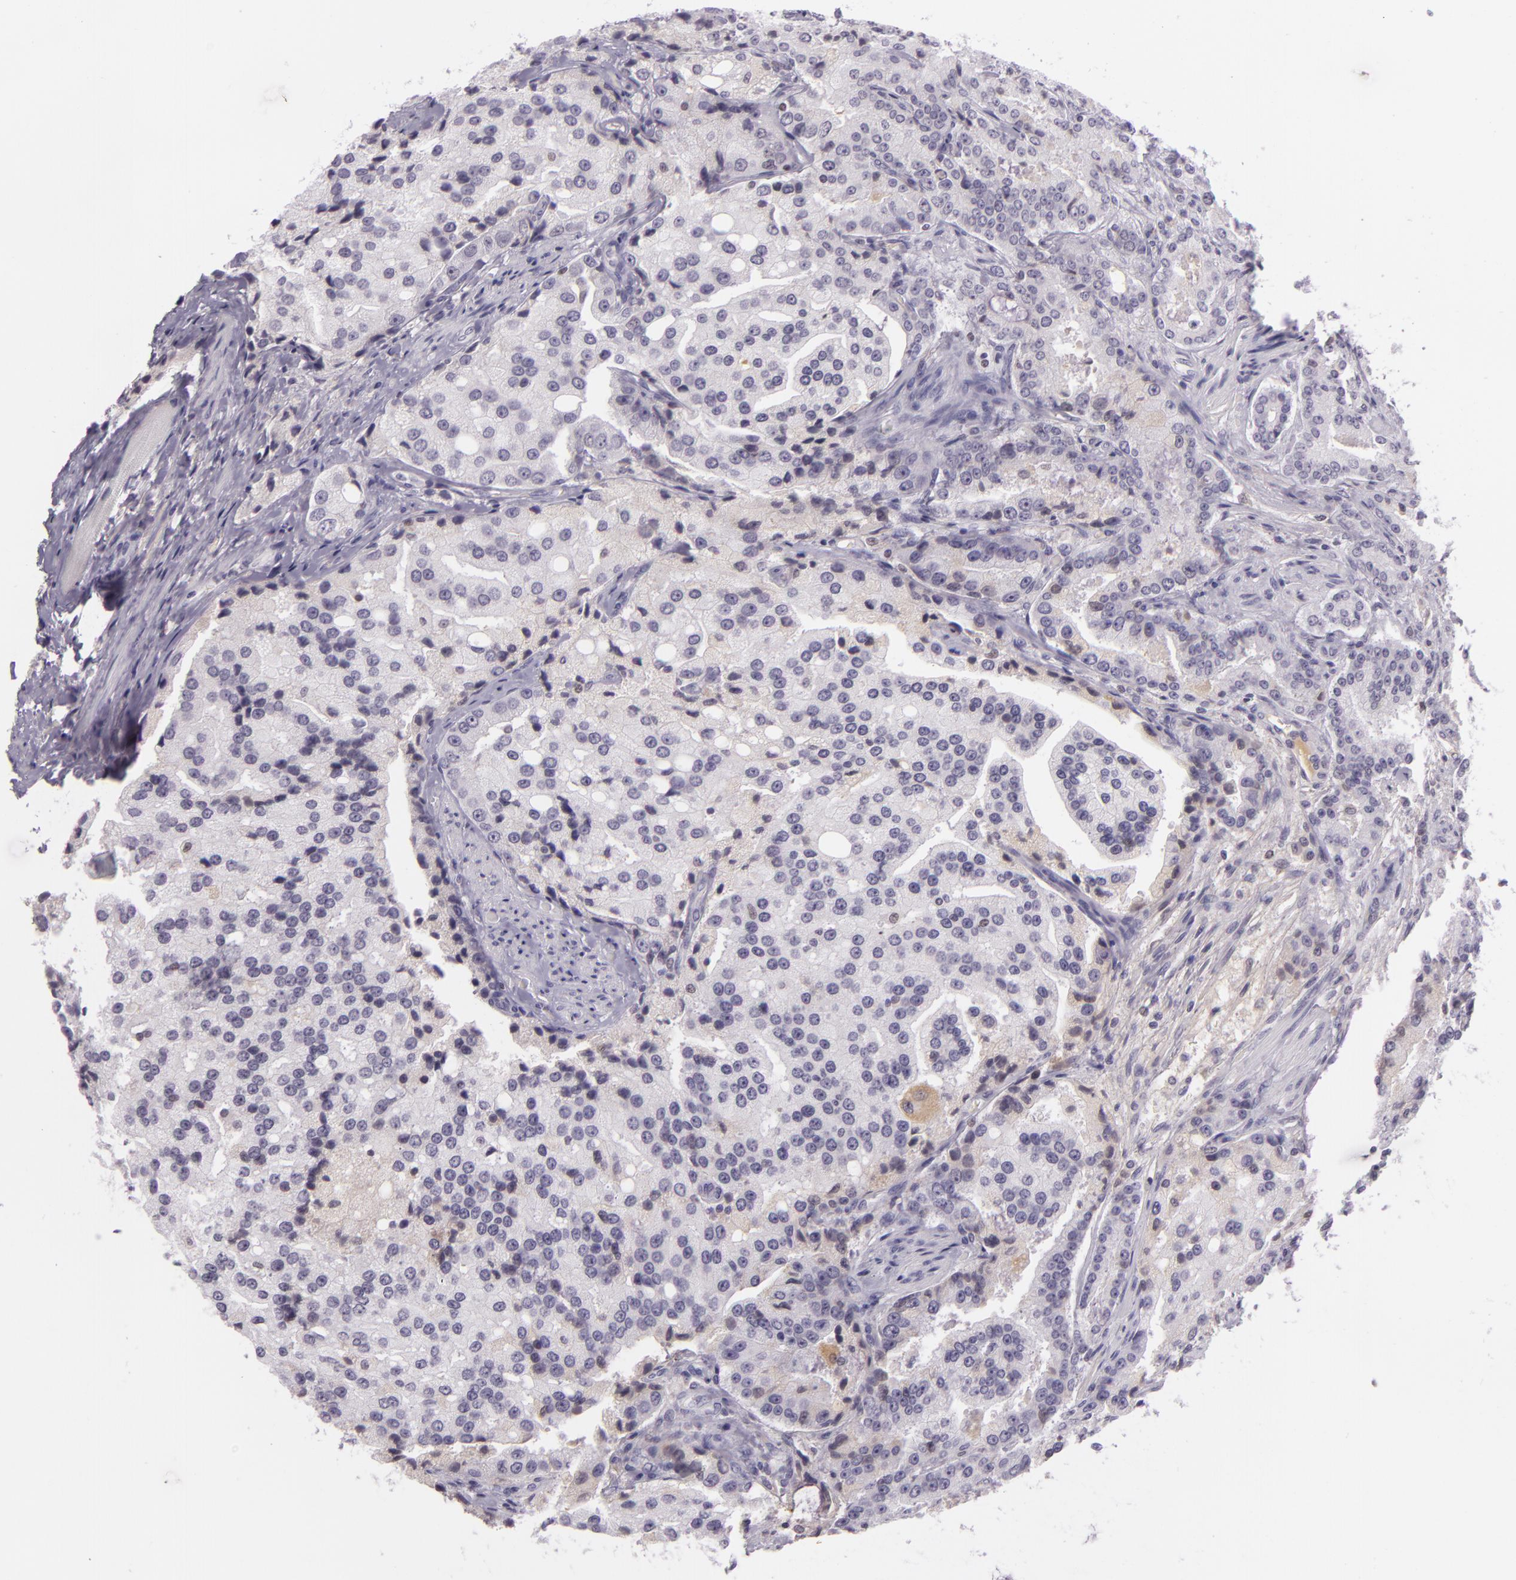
{"staining": {"intensity": "negative", "quantity": "none", "location": "none"}, "tissue": "prostate cancer", "cell_type": "Tumor cells", "image_type": "cancer", "snomed": [{"axis": "morphology", "description": "Adenocarcinoma, Medium grade"}, {"axis": "topography", "description": "Prostate"}], "caption": "This is a histopathology image of immunohistochemistry (IHC) staining of prostate adenocarcinoma (medium-grade), which shows no expression in tumor cells.", "gene": "CHEK2", "patient": {"sex": "male", "age": 72}}